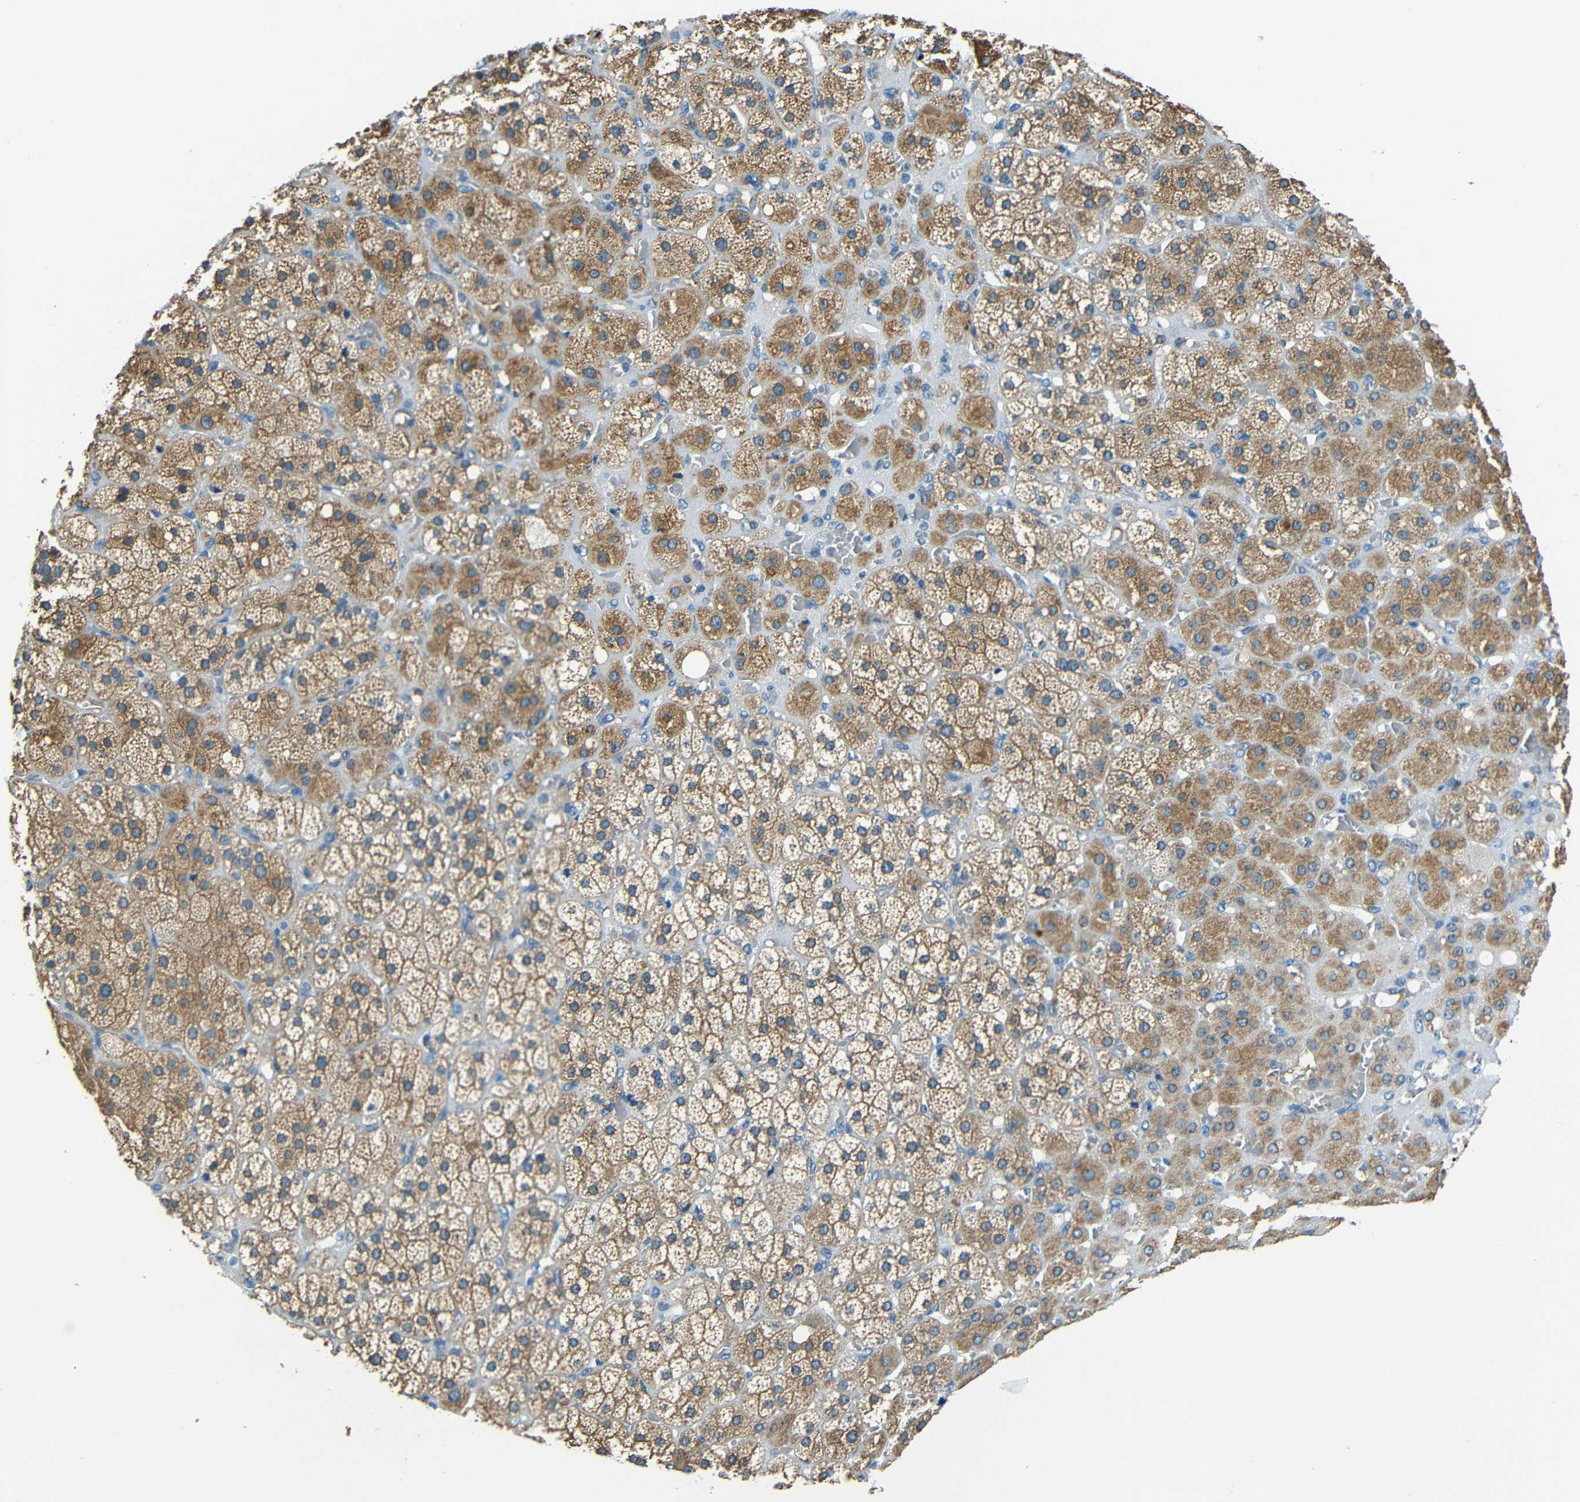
{"staining": {"intensity": "moderate", "quantity": ">75%", "location": "cytoplasmic/membranous"}, "tissue": "adrenal gland", "cell_type": "Glandular cells", "image_type": "normal", "snomed": [{"axis": "morphology", "description": "Normal tissue, NOS"}, {"axis": "topography", "description": "Adrenal gland"}], "caption": "A high-resolution histopathology image shows IHC staining of benign adrenal gland, which reveals moderate cytoplasmic/membranous staining in approximately >75% of glandular cells.", "gene": "CYP26B1", "patient": {"sex": "female", "age": 71}}